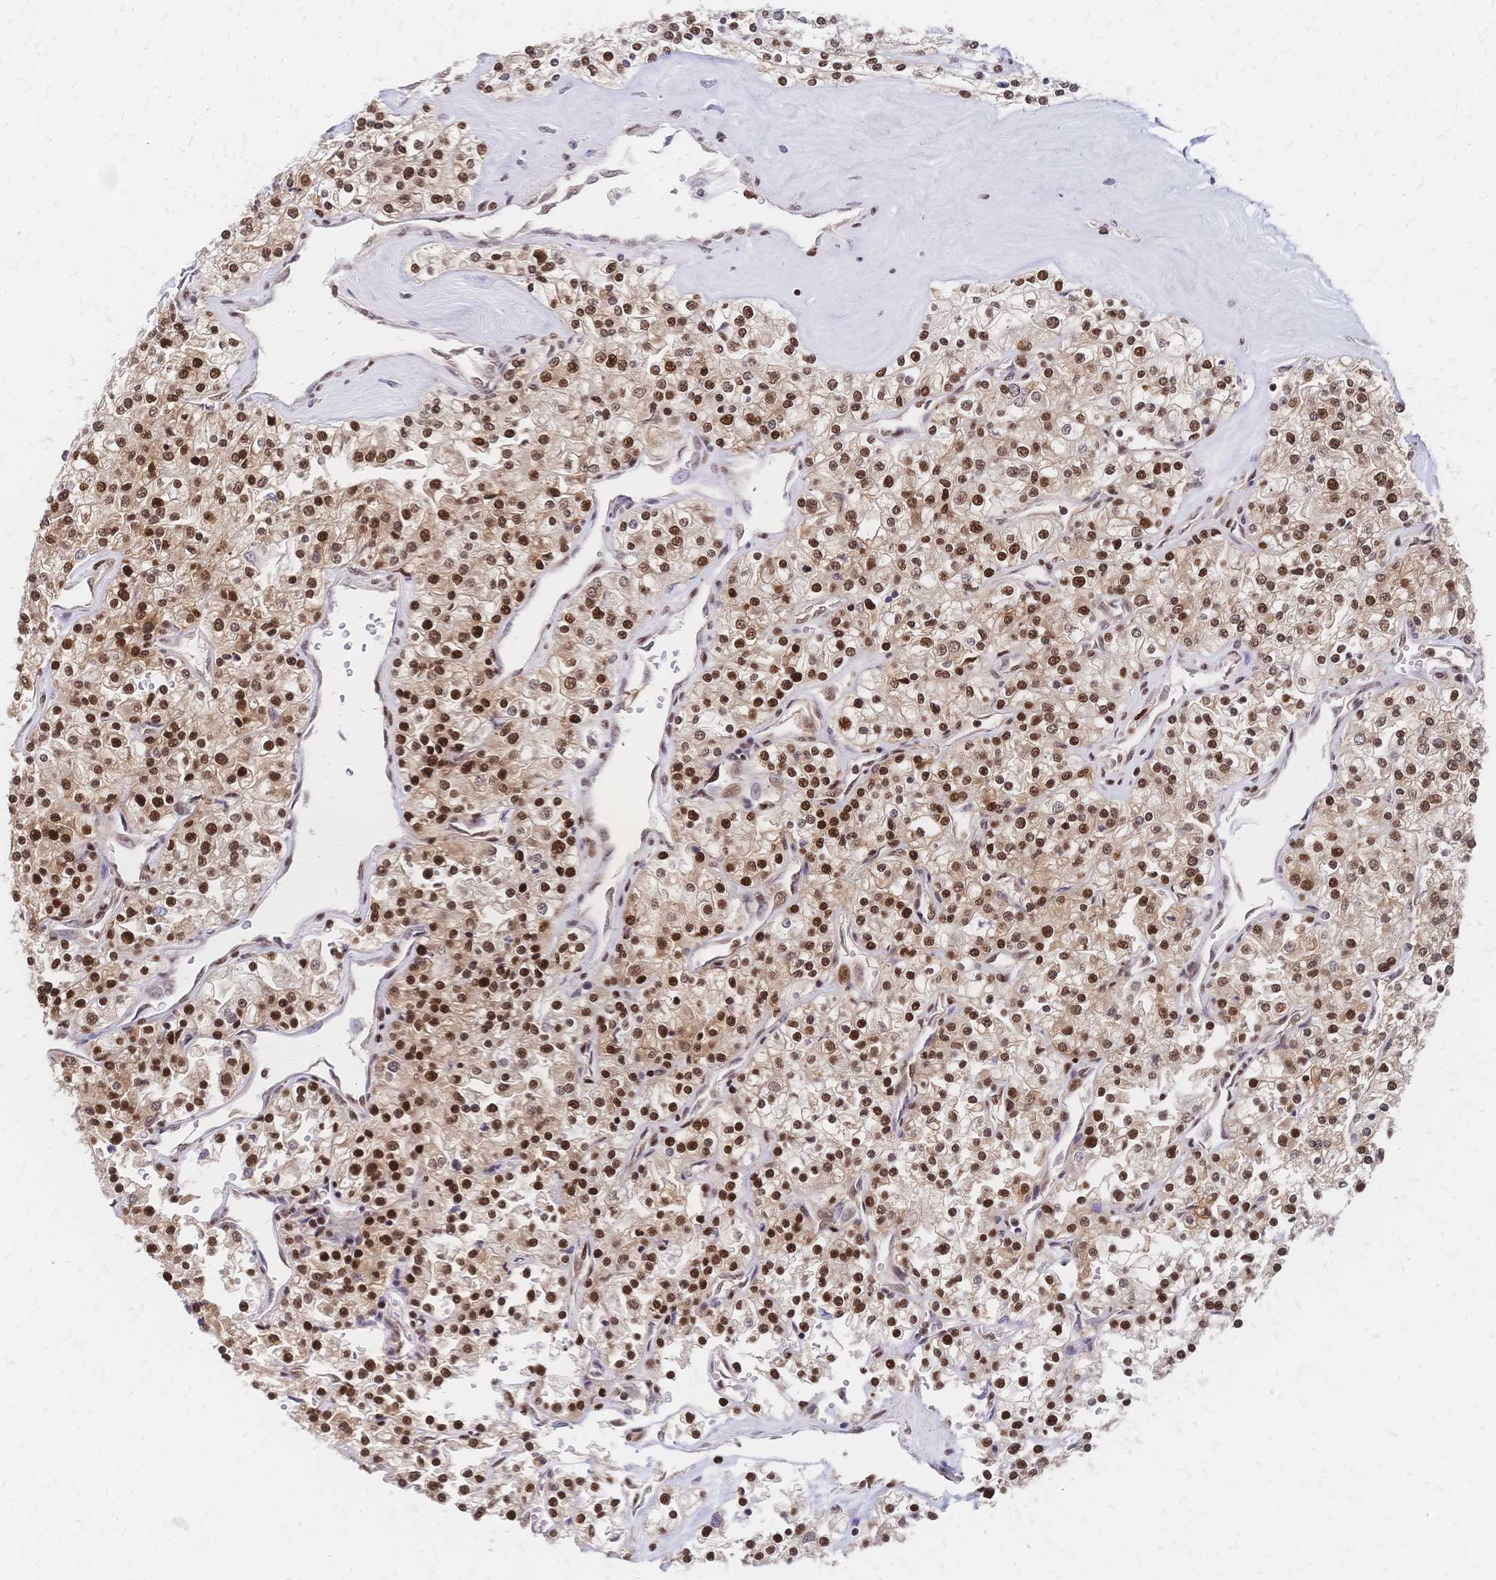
{"staining": {"intensity": "strong", "quantity": ">75%", "location": "nuclear"}, "tissue": "renal cancer", "cell_type": "Tumor cells", "image_type": "cancer", "snomed": [{"axis": "morphology", "description": "Adenocarcinoma, NOS"}, {"axis": "topography", "description": "Kidney"}], "caption": "A micrograph showing strong nuclear expression in about >75% of tumor cells in adenocarcinoma (renal), as visualized by brown immunohistochemical staining.", "gene": "HDGF", "patient": {"sex": "male", "age": 80}}